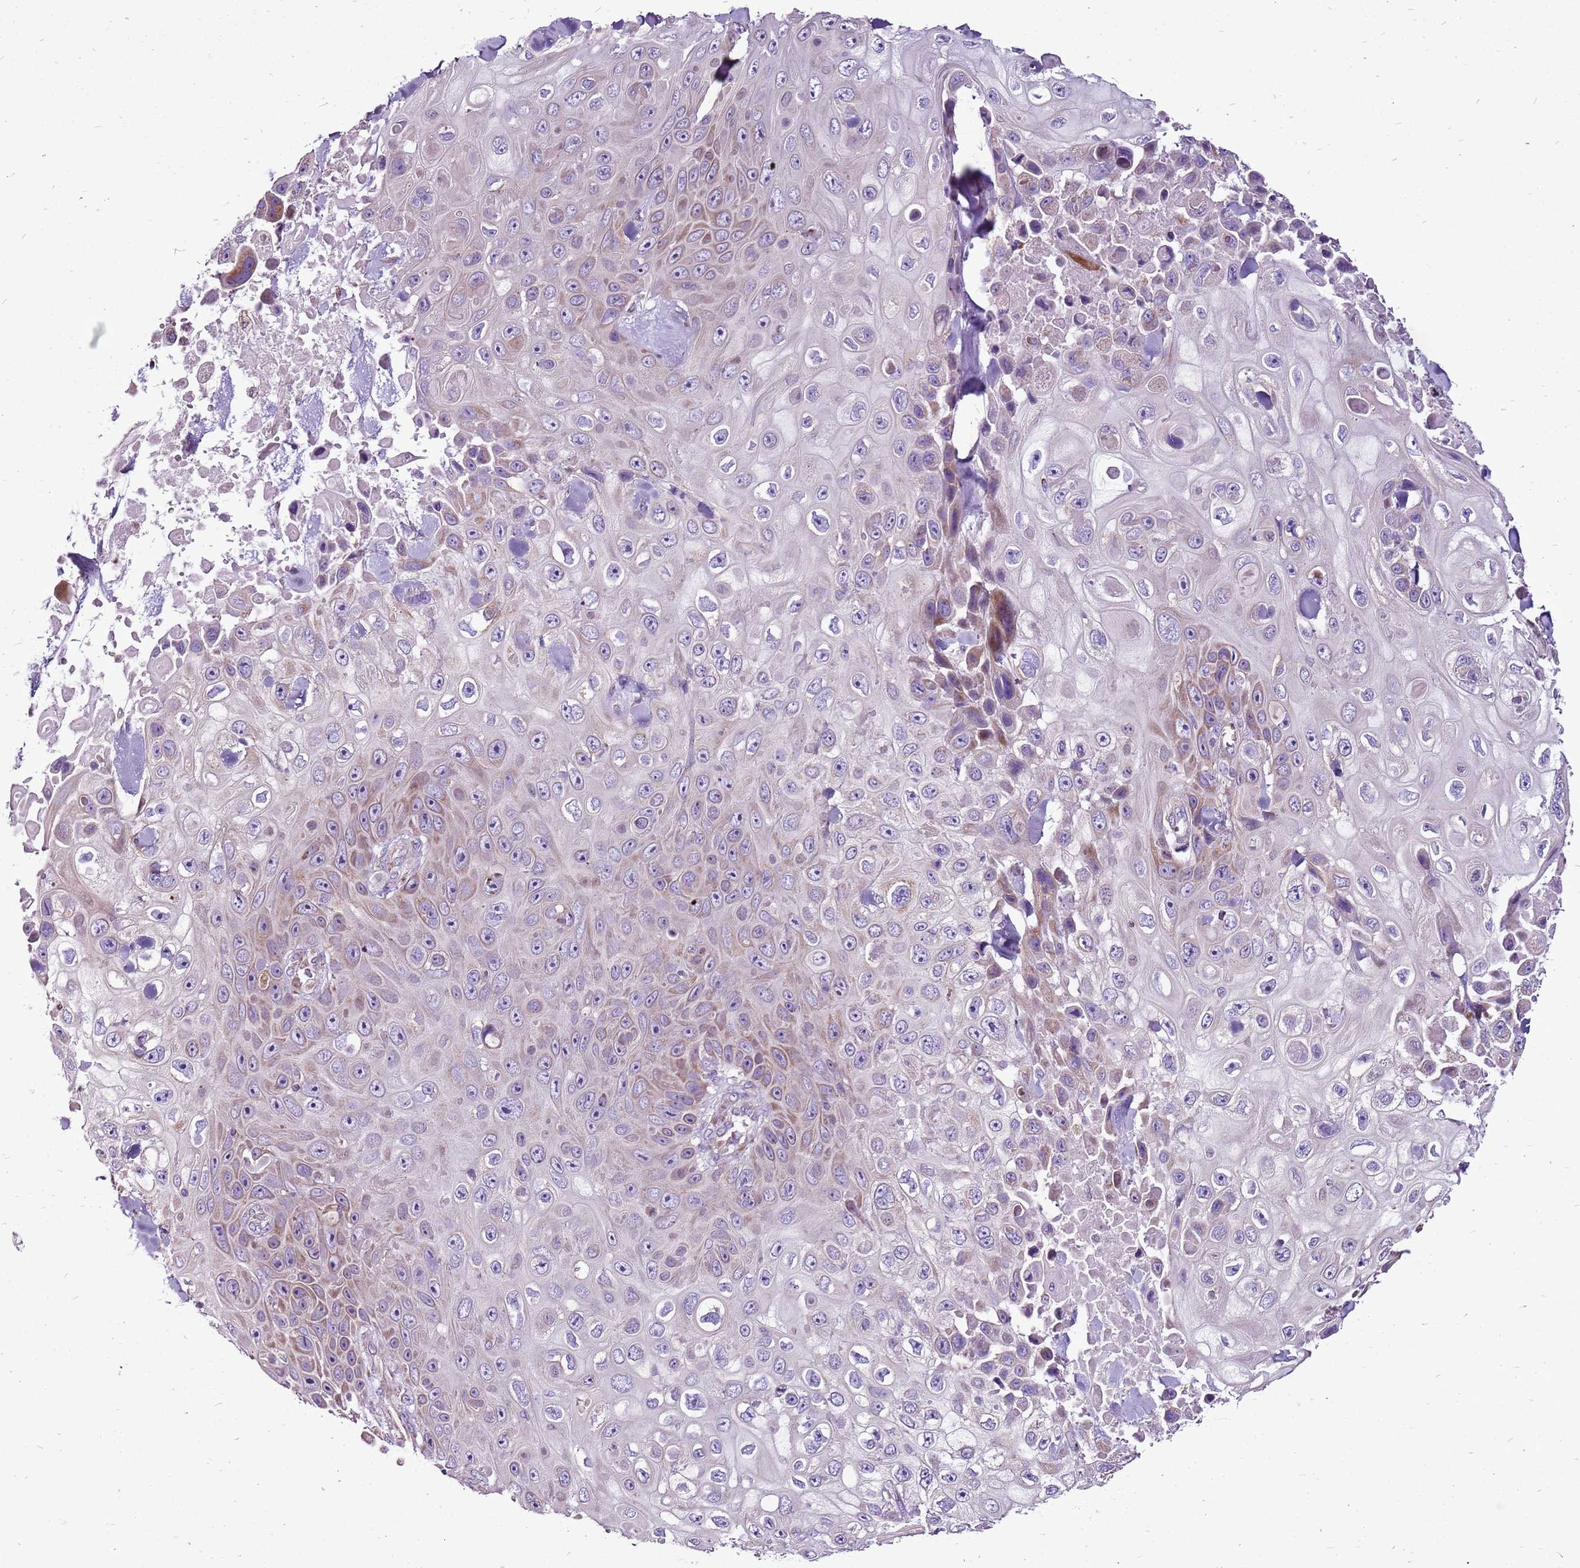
{"staining": {"intensity": "moderate", "quantity": "<25%", "location": "cytoplasmic/membranous"}, "tissue": "skin cancer", "cell_type": "Tumor cells", "image_type": "cancer", "snomed": [{"axis": "morphology", "description": "Squamous cell carcinoma, NOS"}, {"axis": "topography", "description": "Skin"}], "caption": "DAB (3,3'-diaminobenzidine) immunohistochemical staining of human squamous cell carcinoma (skin) reveals moderate cytoplasmic/membranous protein positivity in approximately <25% of tumor cells.", "gene": "GCDH", "patient": {"sex": "male", "age": 82}}